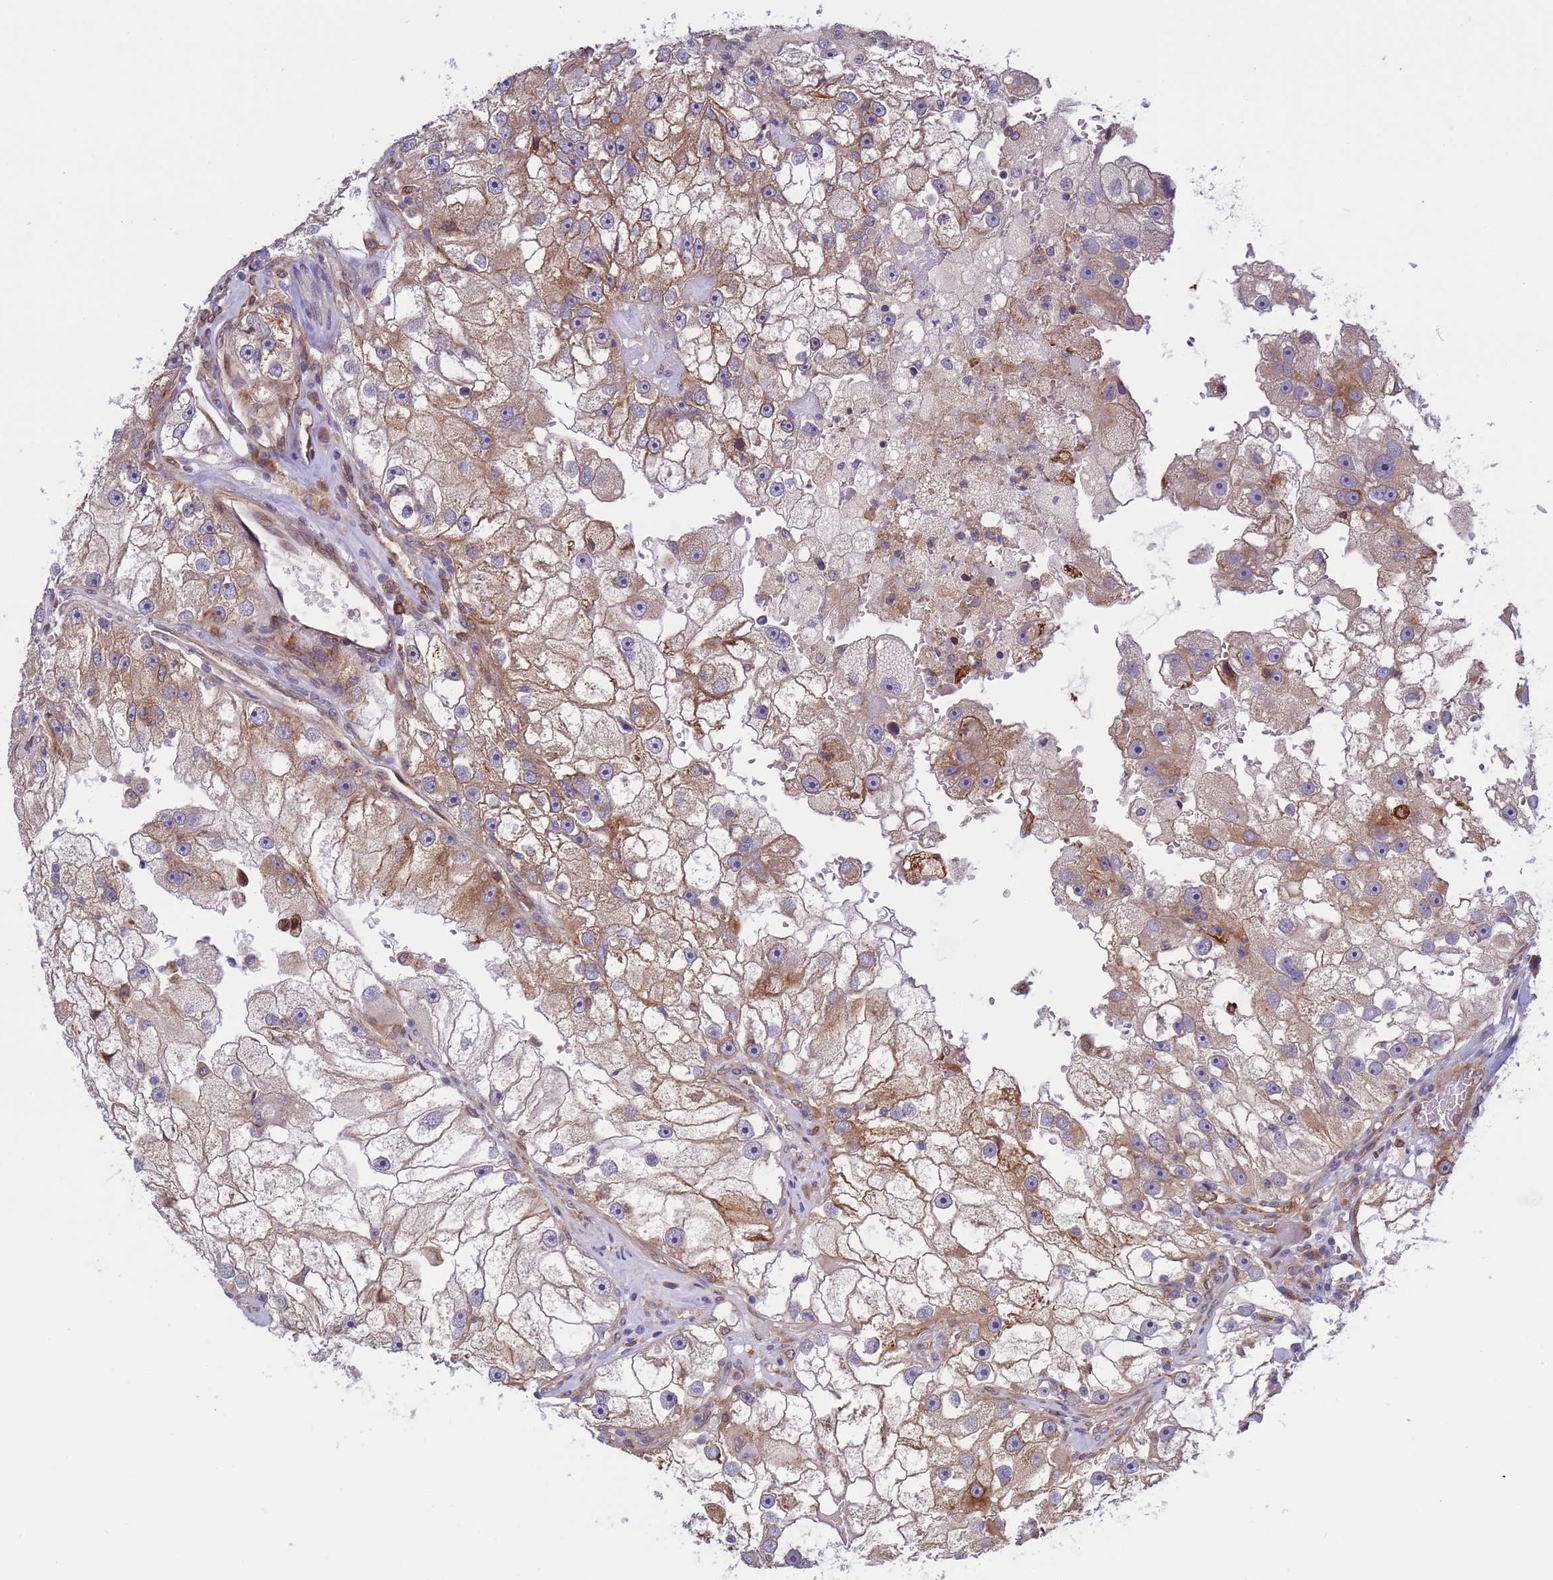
{"staining": {"intensity": "moderate", "quantity": ">75%", "location": "cytoplasmic/membranous"}, "tissue": "renal cancer", "cell_type": "Tumor cells", "image_type": "cancer", "snomed": [{"axis": "morphology", "description": "Adenocarcinoma, NOS"}, {"axis": "topography", "description": "Kidney"}], "caption": "Protein expression analysis of adenocarcinoma (renal) shows moderate cytoplasmic/membranous staining in approximately >75% of tumor cells.", "gene": "RAPGEF4", "patient": {"sex": "male", "age": 63}}